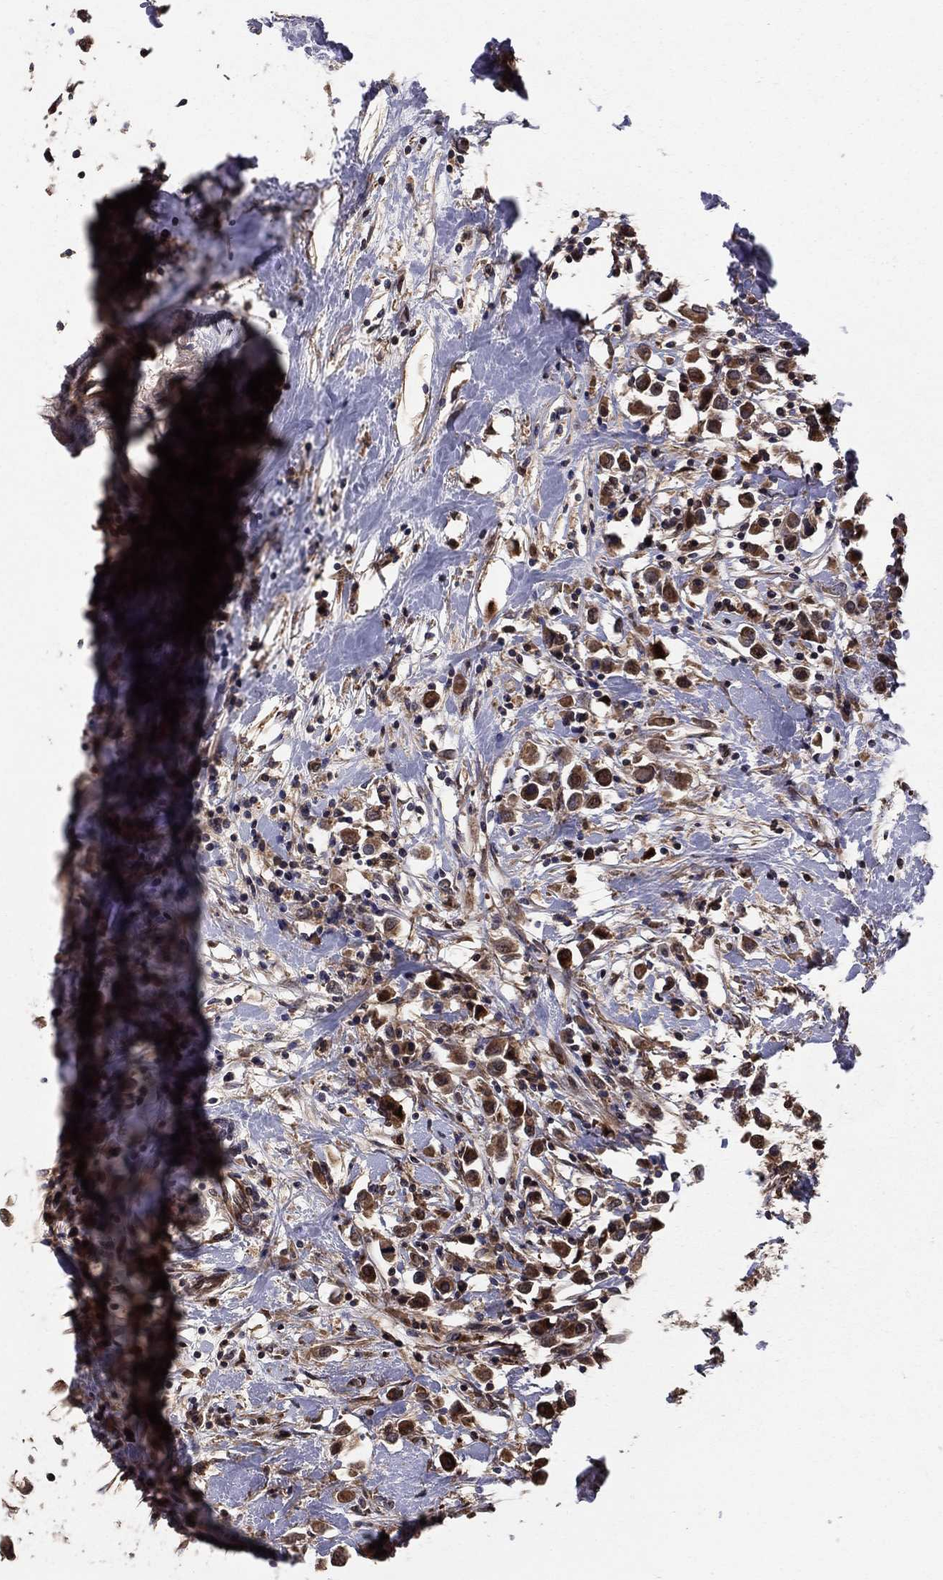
{"staining": {"intensity": "strong", "quantity": ">75%", "location": "cytoplasmic/membranous"}, "tissue": "breast cancer", "cell_type": "Tumor cells", "image_type": "cancer", "snomed": [{"axis": "morphology", "description": "Duct carcinoma"}, {"axis": "topography", "description": "Breast"}], "caption": "Human intraductal carcinoma (breast) stained with a protein marker reveals strong staining in tumor cells.", "gene": "BABAM2", "patient": {"sex": "female", "age": 61}}